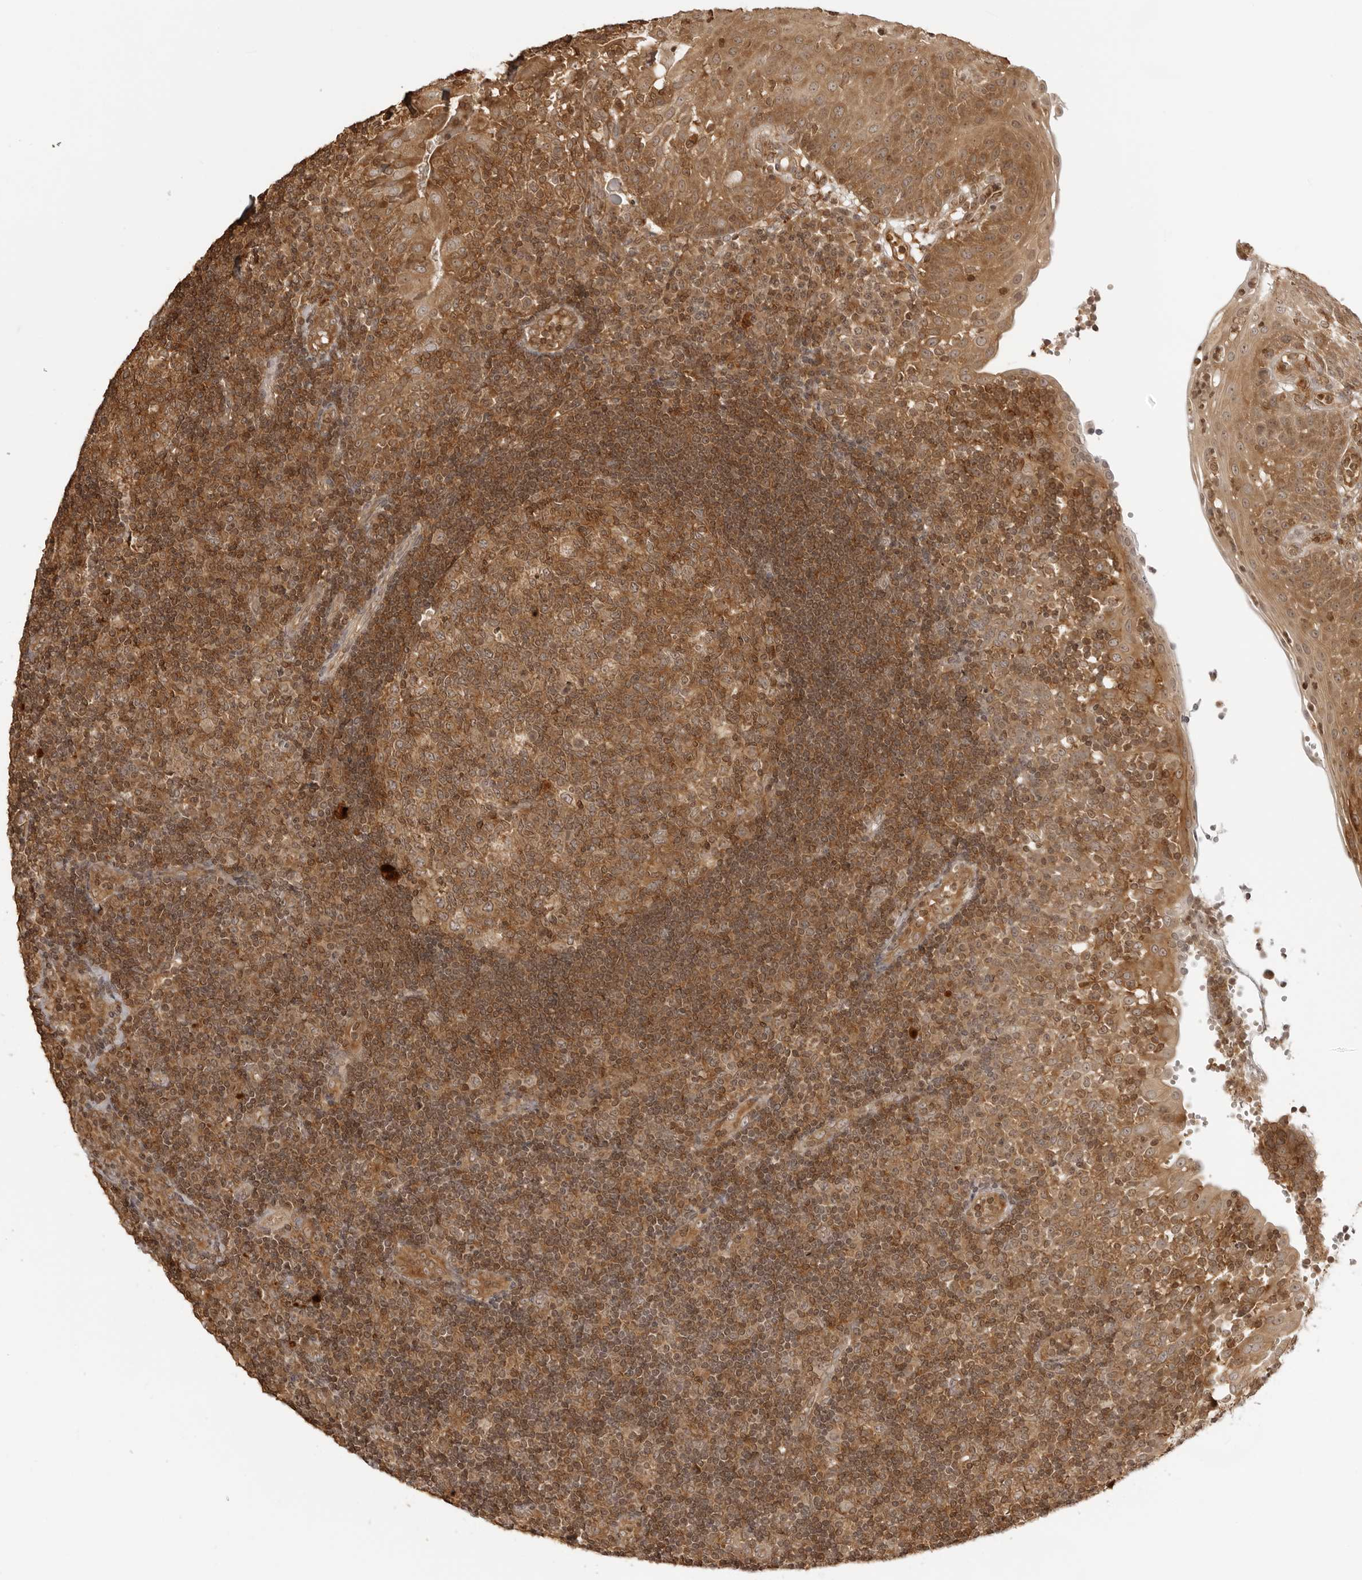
{"staining": {"intensity": "moderate", "quantity": ">75%", "location": "cytoplasmic/membranous,nuclear"}, "tissue": "tonsil", "cell_type": "Germinal center cells", "image_type": "normal", "snomed": [{"axis": "morphology", "description": "Normal tissue, NOS"}, {"axis": "topography", "description": "Tonsil"}], "caption": "Immunohistochemistry (IHC) micrograph of unremarkable tonsil stained for a protein (brown), which exhibits medium levels of moderate cytoplasmic/membranous,nuclear expression in about >75% of germinal center cells.", "gene": "IKBKE", "patient": {"sex": "female", "age": 40}}